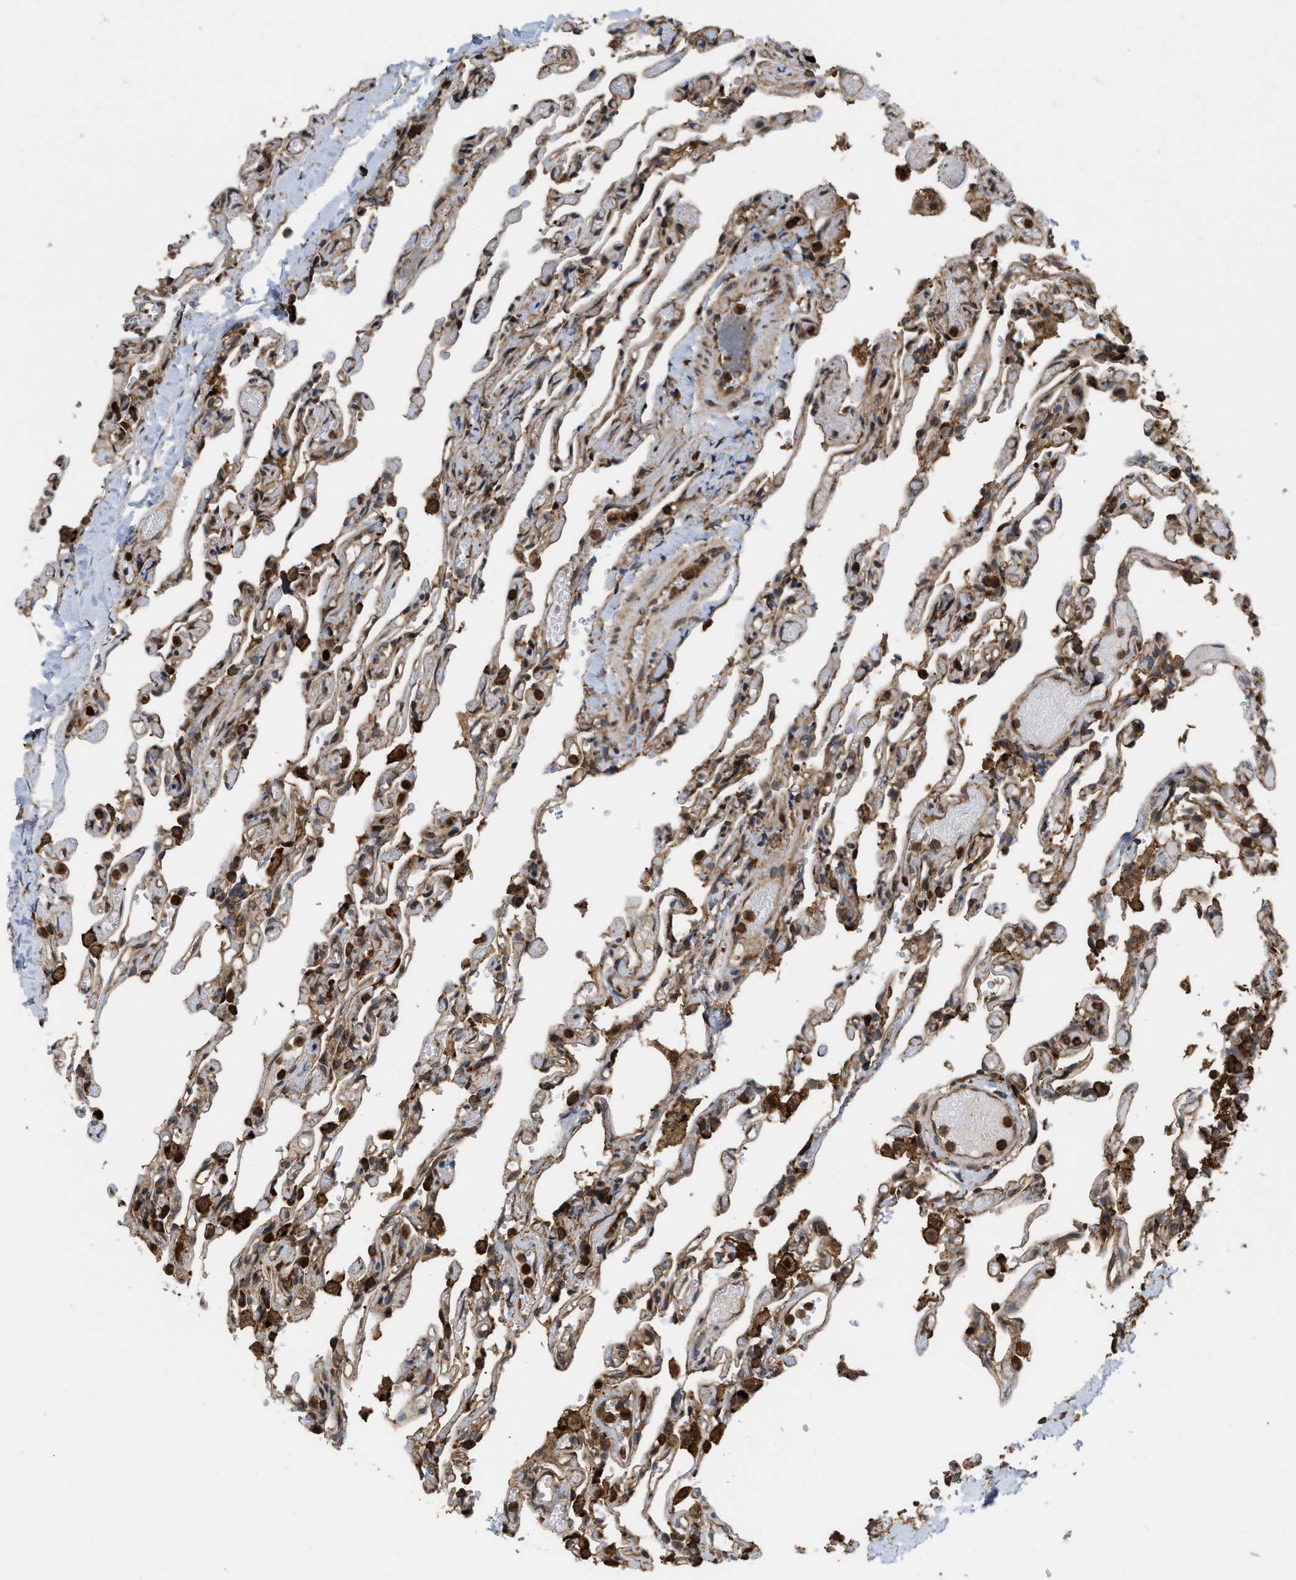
{"staining": {"intensity": "moderate", "quantity": "25%-75%", "location": "cytoplasmic/membranous"}, "tissue": "lung", "cell_type": "Alveolar cells", "image_type": "normal", "snomed": [{"axis": "morphology", "description": "Normal tissue, NOS"}, {"axis": "topography", "description": "Lung"}], "caption": "Immunohistochemical staining of normal human lung shows medium levels of moderate cytoplasmic/membranous staining in approximately 25%-75% of alveolar cells.", "gene": "IQCE", "patient": {"sex": "male", "age": 21}}